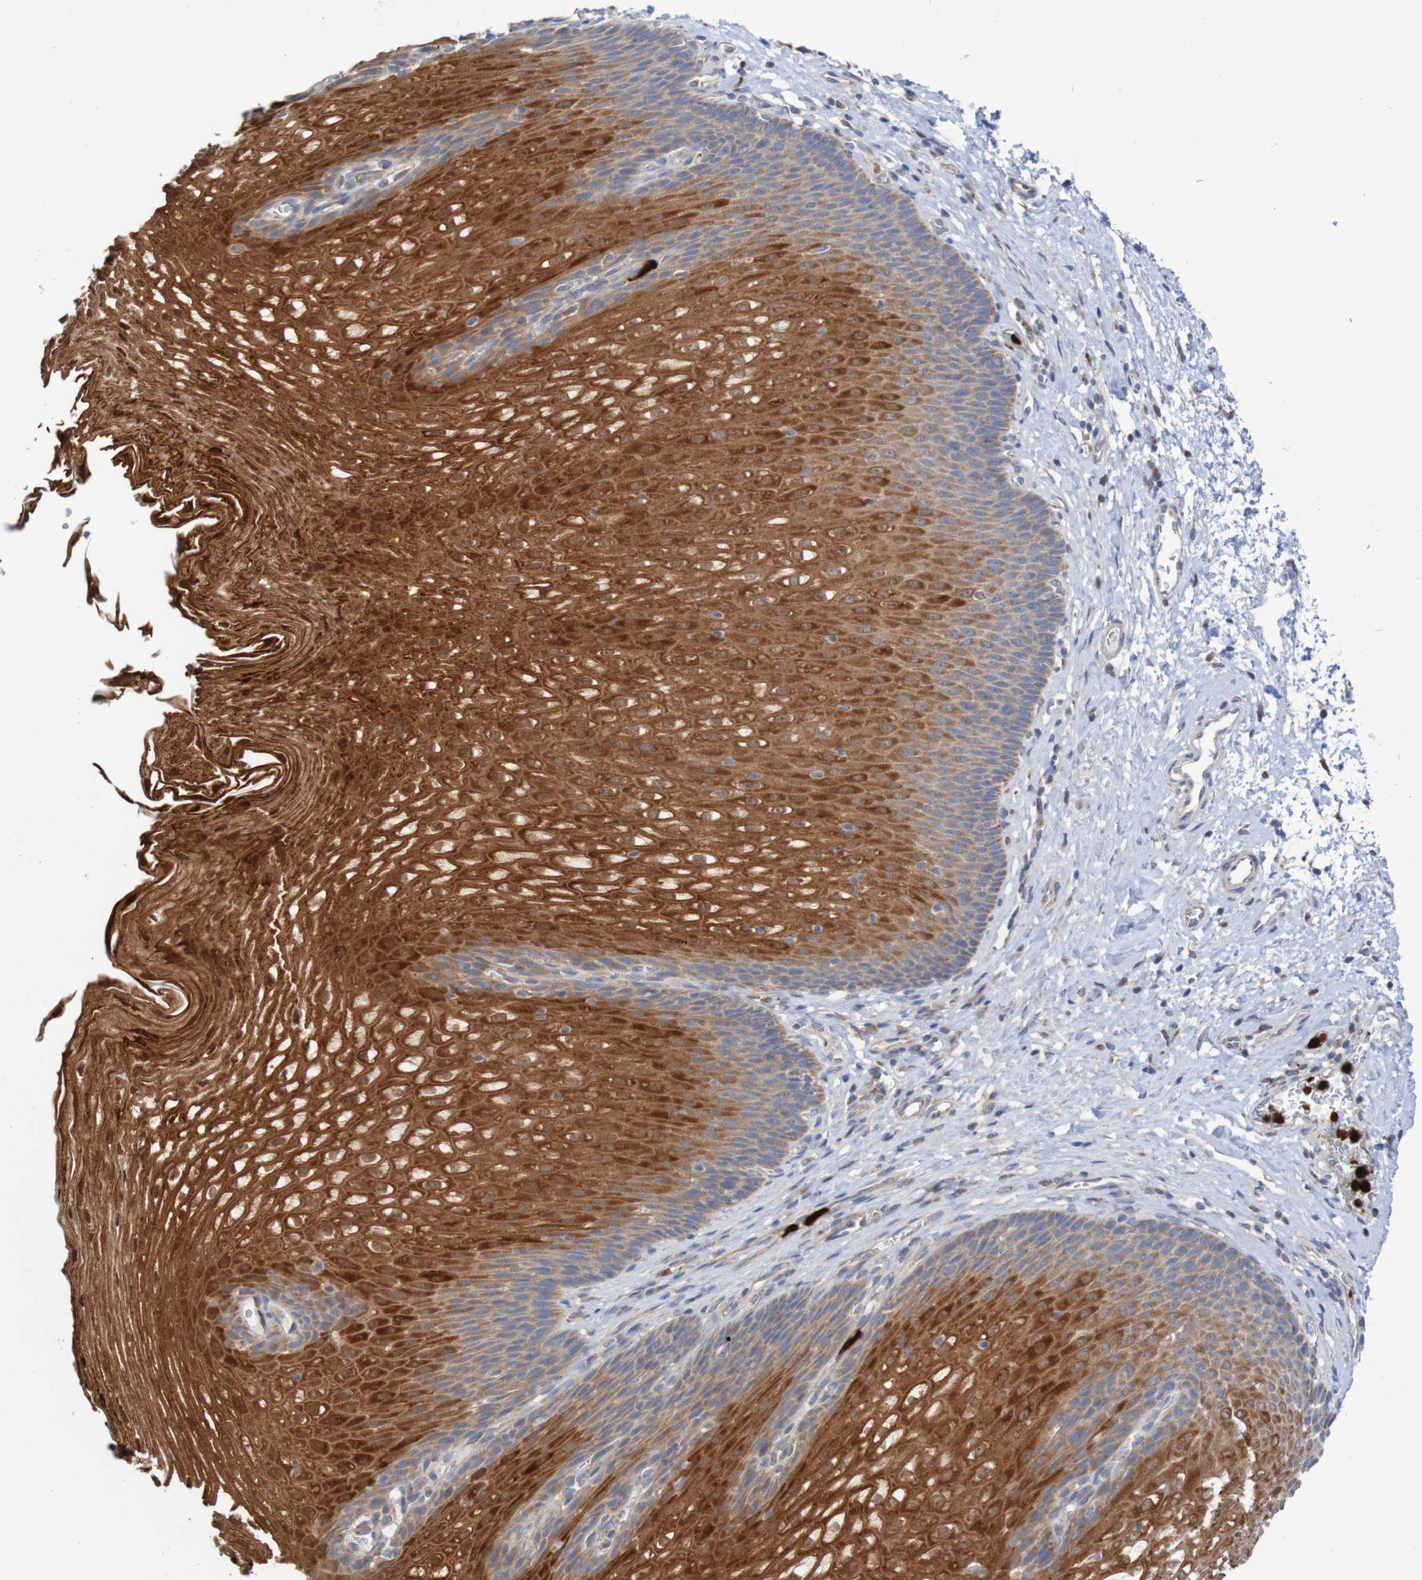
{"staining": {"intensity": "moderate", "quantity": ">75%", "location": "cytoplasmic/membranous,nuclear"}, "tissue": "esophagus", "cell_type": "Squamous epithelial cells", "image_type": "normal", "snomed": [{"axis": "morphology", "description": "Normal tissue, NOS"}, {"axis": "topography", "description": "Esophagus"}], "caption": "Immunohistochemical staining of normal human esophagus displays >75% levels of moderate cytoplasmic/membranous,nuclear protein positivity in about >75% of squamous epithelial cells. Nuclei are stained in blue.", "gene": "PARP4", "patient": {"sex": "male", "age": 48}}